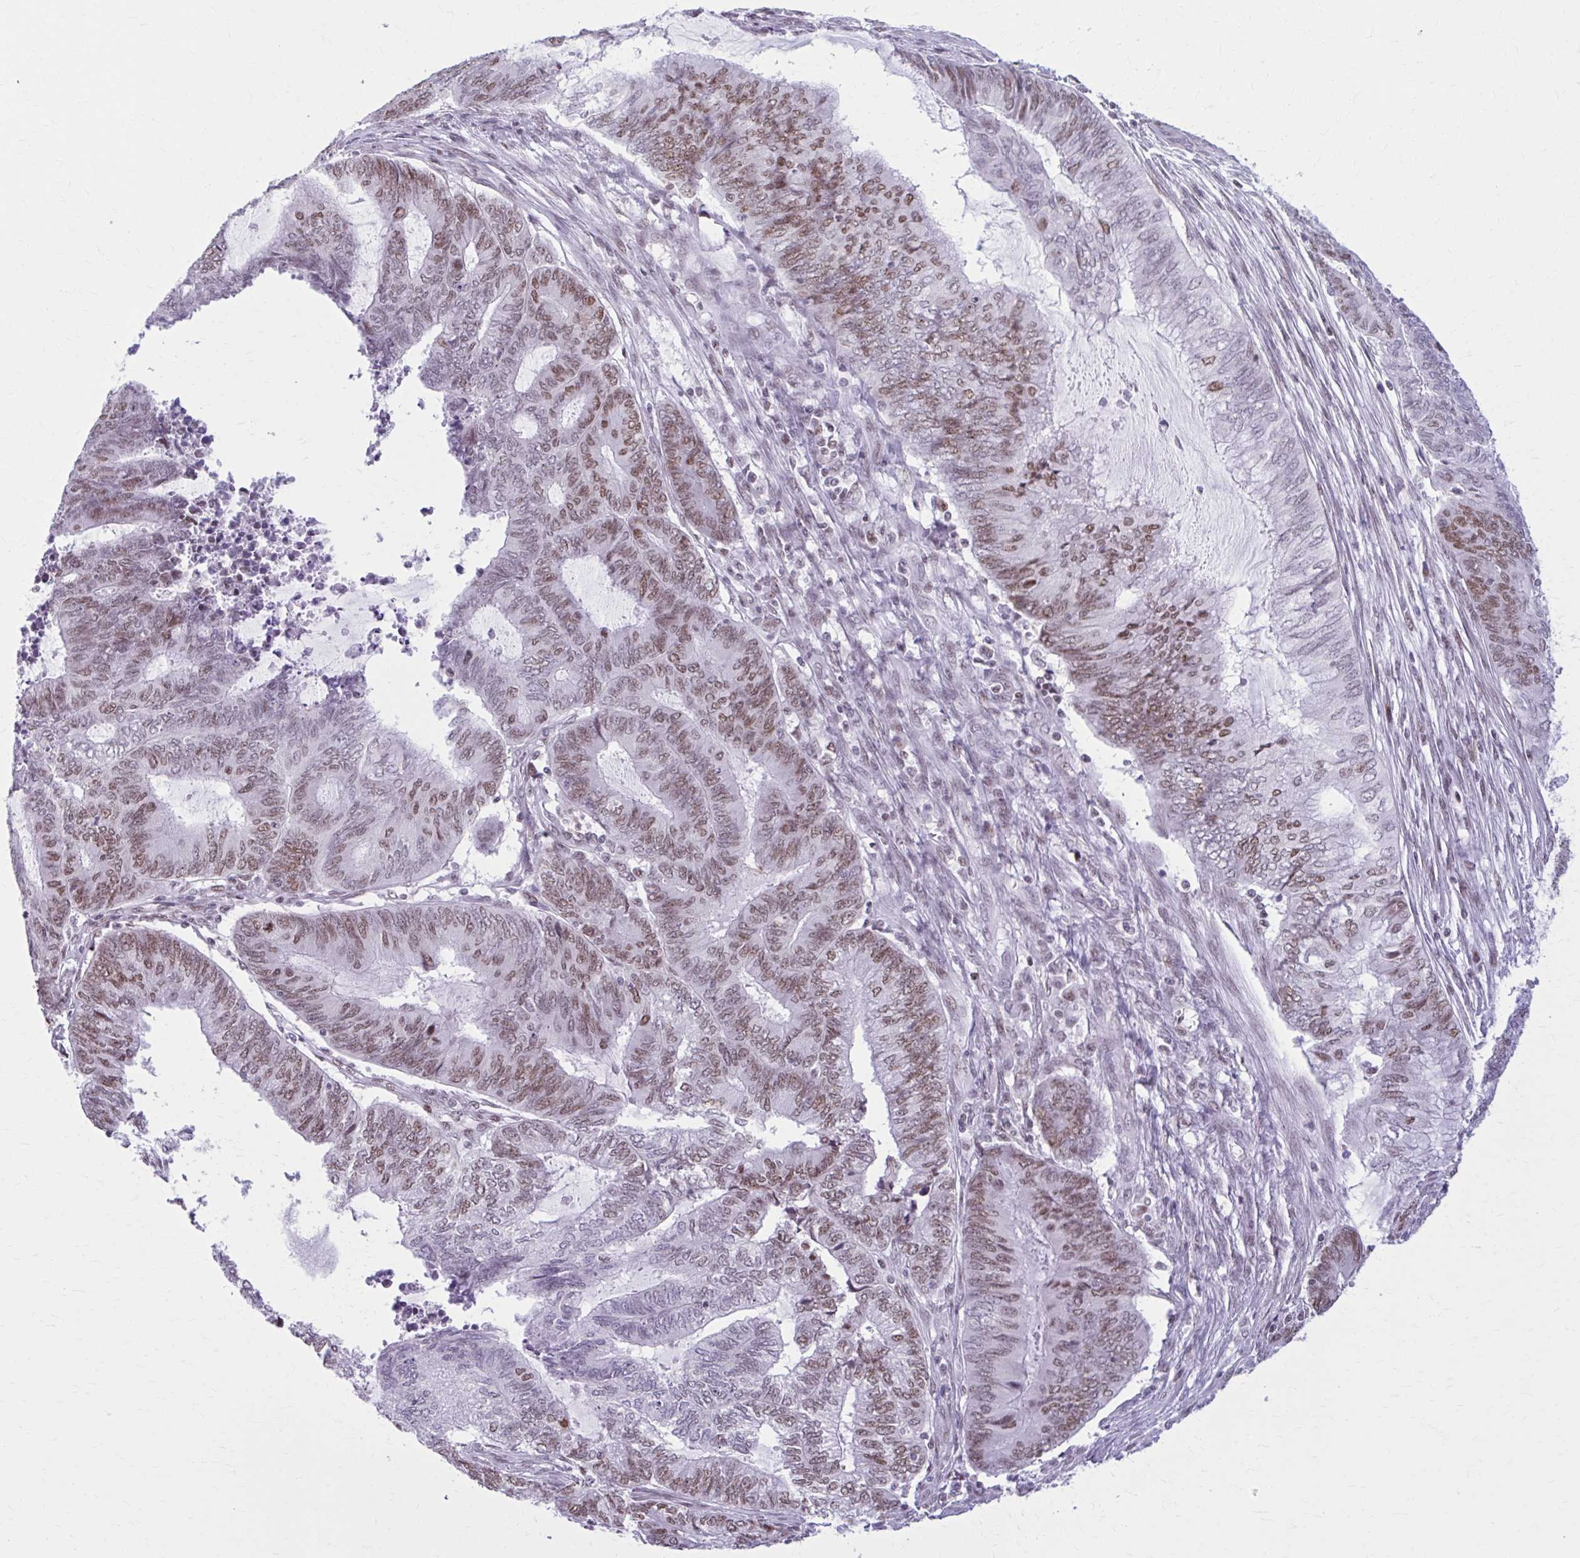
{"staining": {"intensity": "moderate", "quantity": "25%-75%", "location": "nuclear"}, "tissue": "endometrial cancer", "cell_type": "Tumor cells", "image_type": "cancer", "snomed": [{"axis": "morphology", "description": "Adenocarcinoma, NOS"}, {"axis": "topography", "description": "Uterus"}, {"axis": "topography", "description": "Endometrium"}], "caption": "Immunohistochemistry histopathology image of neoplastic tissue: human endometrial cancer (adenocarcinoma) stained using immunohistochemistry shows medium levels of moderate protein expression localized specifically in the nuclear of tumor cells, appearing as a nuclear brown color.", "gene": "PABIR1", "patient": {"sex": "female", "age": 70}}